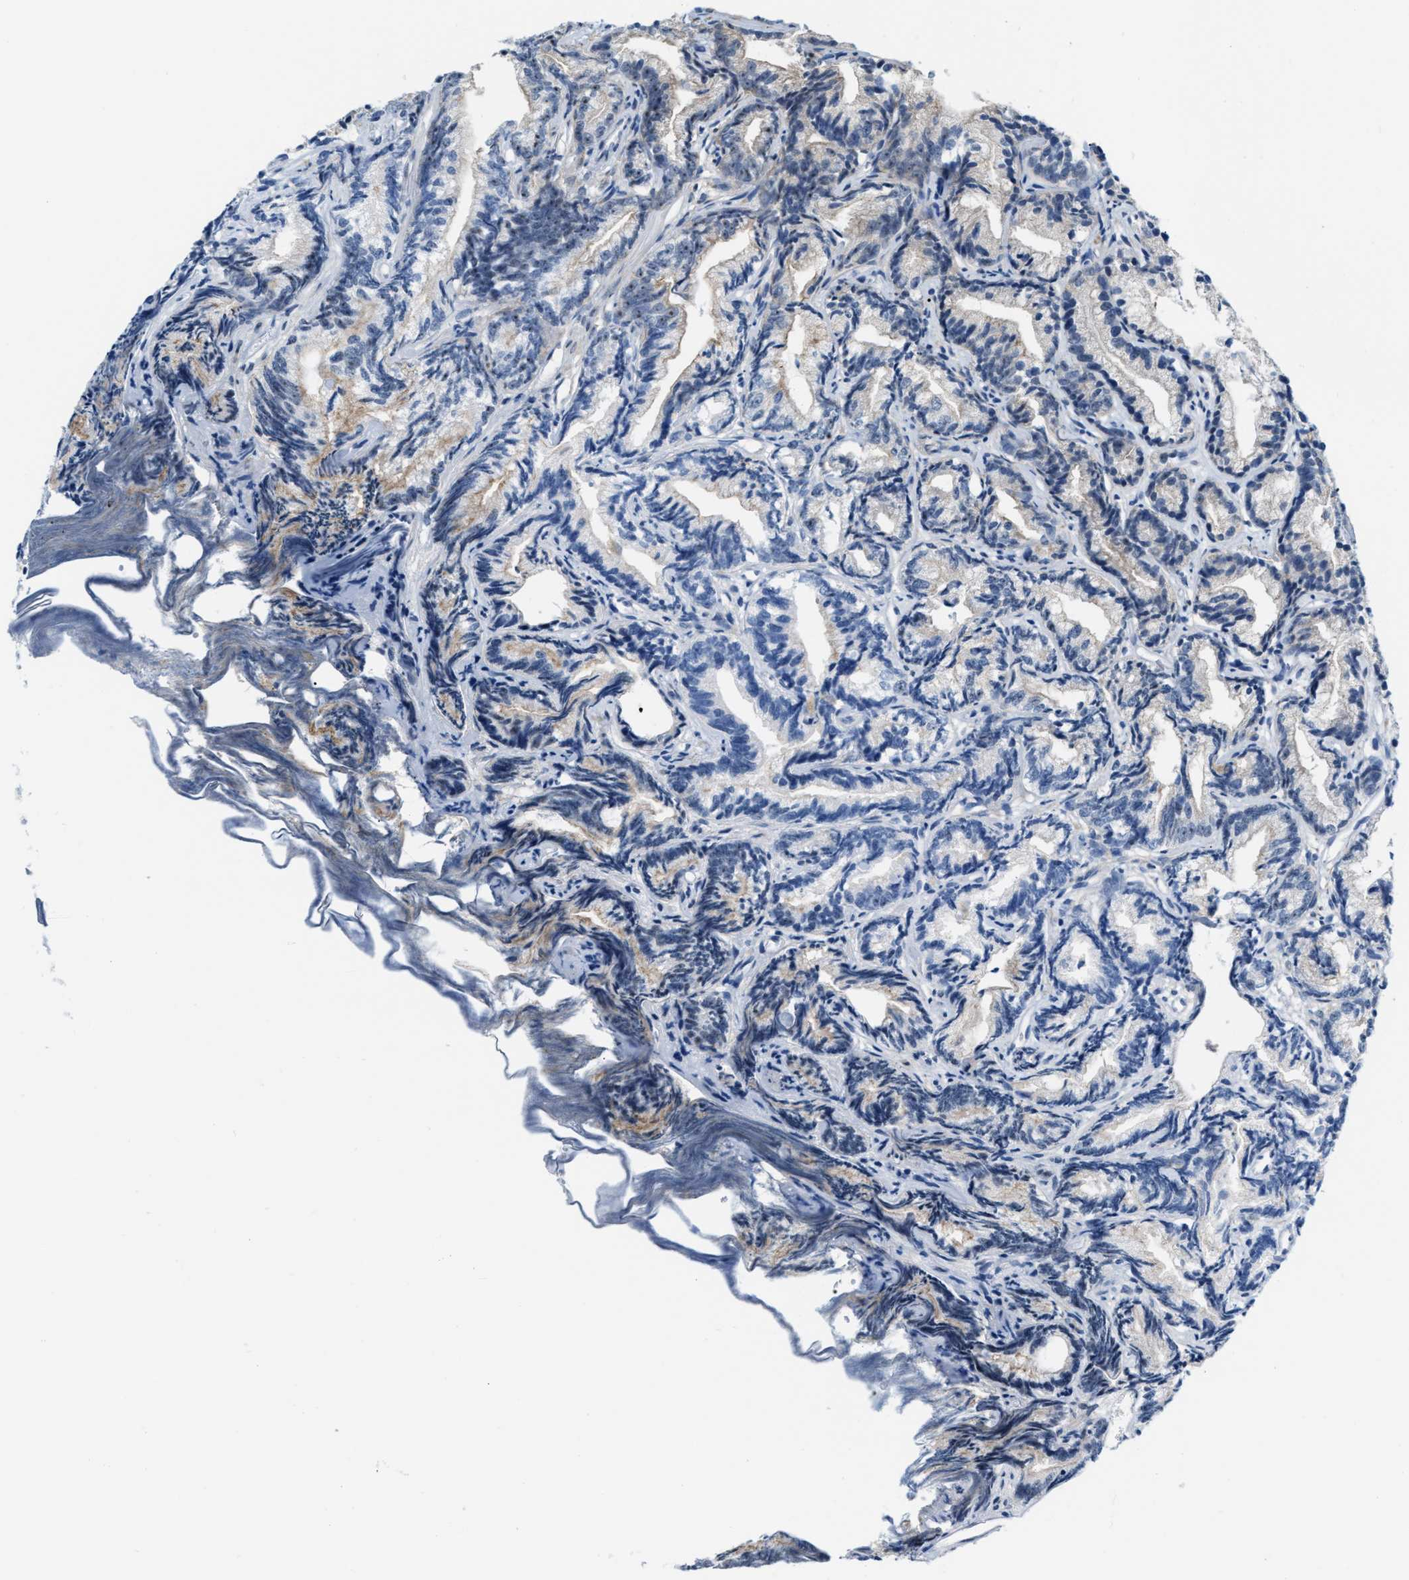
{"staining": {"intensity": "negative", "quantity": "none", "location": "none"}, "tissue": "prostate cancer", "cell_type": "Tumor cells", "image_type": "cancer", "snomed": [{"axis": "morphology", "description": "Adenocarcinoma, Low grade"}, {"axis": "topography", "description": "Prostate"}], "caption": "This is an immunohistochemistry (IHC) micrograph of human prostate low-grade adenocarcinoma. There is no staining in tumor cells.", "gene": "PHRF1", "patient": {"sex": "male", "age": 89}}